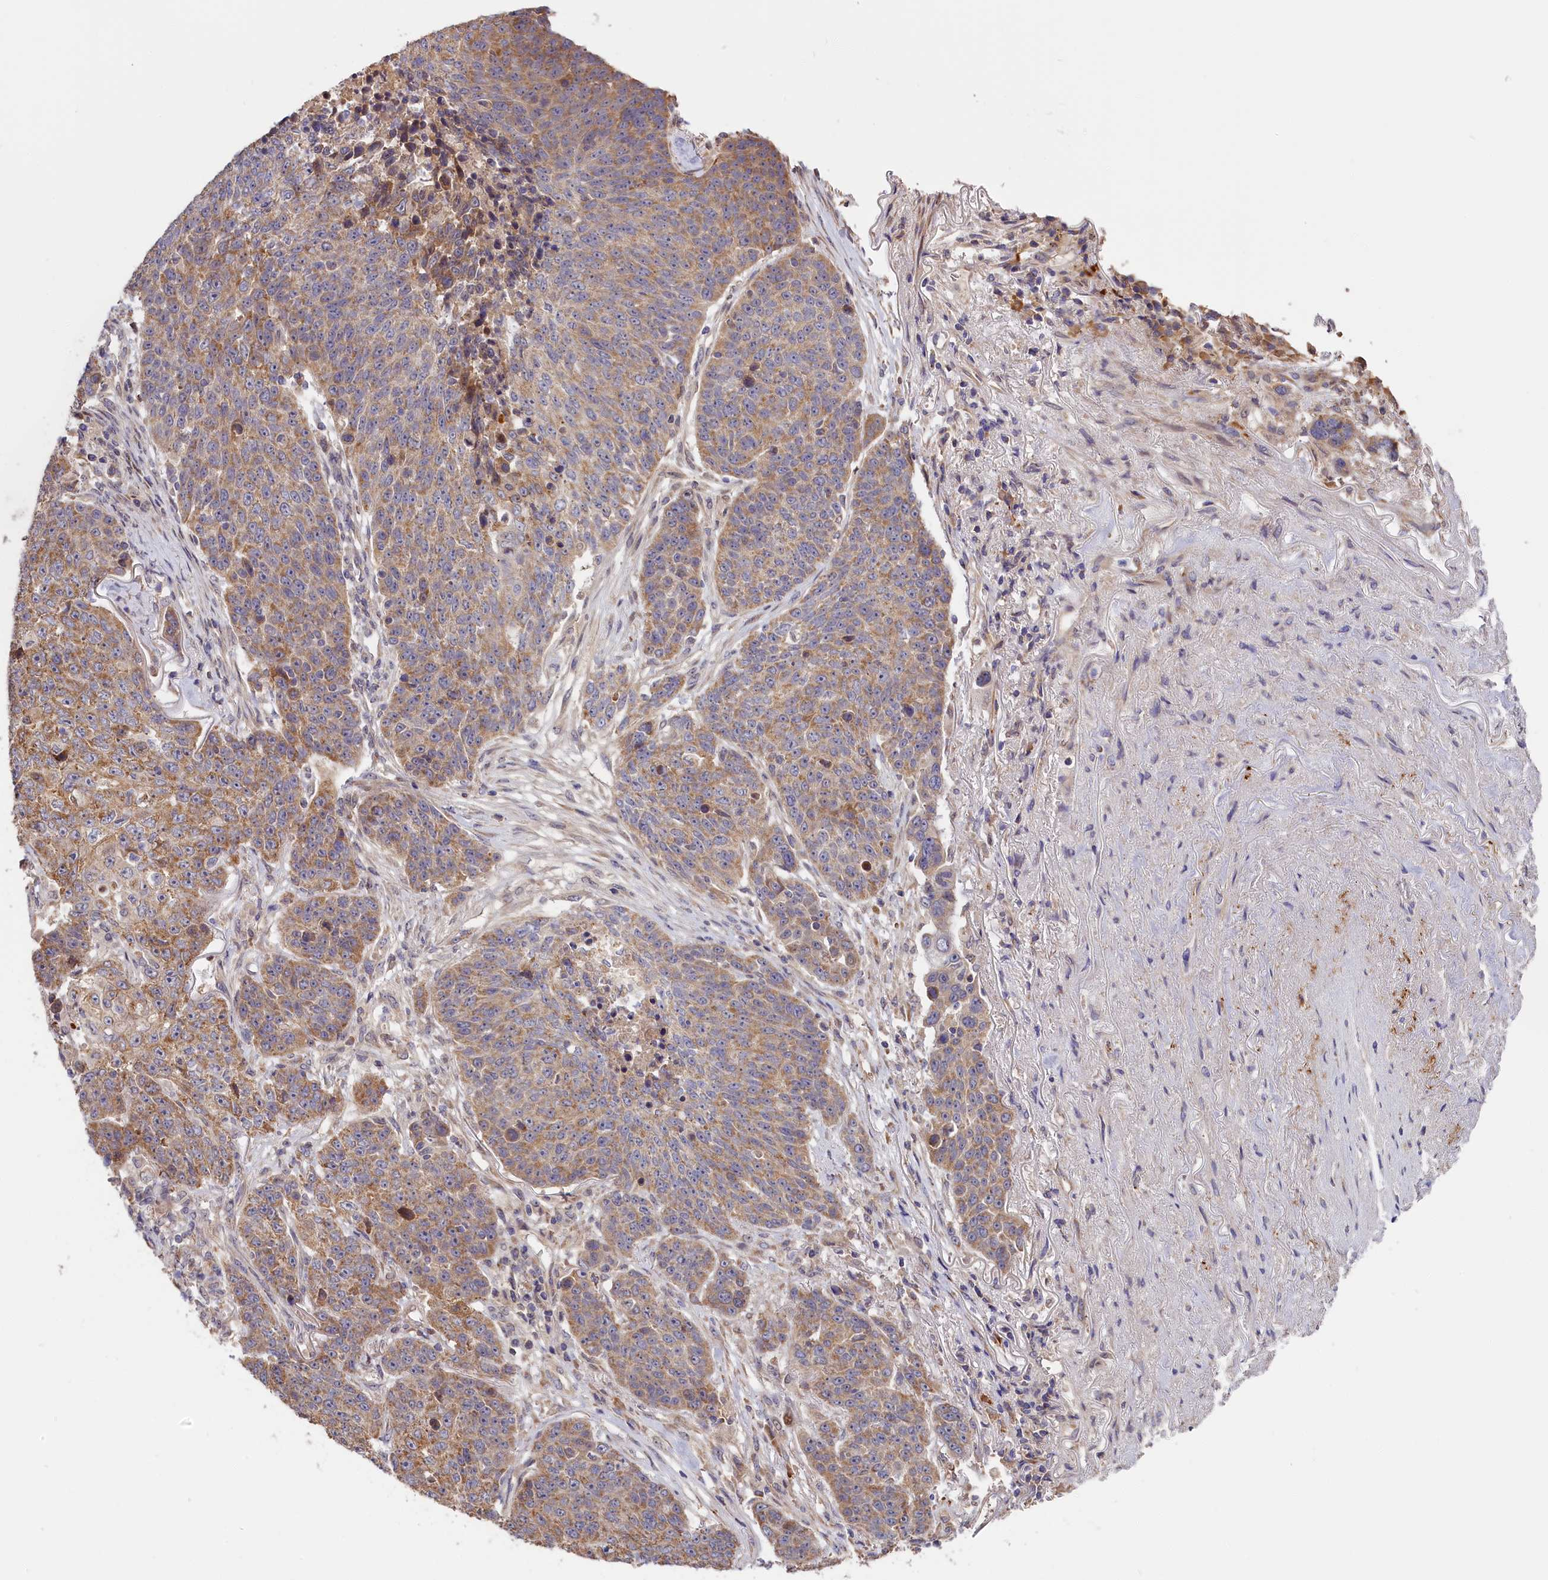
{"staining": {"intensity": "moderate", "quantity": ">75%", "location": "cytoplasmic/membranous"}, "tissue": "lung cancer", "cell_type": "Tumor cells", "image_type": "cancer", "snomed": [{"axis": "morphology", "description": "Normal tissue, NOS"}, {"axis": "morphology", "description": "Squamous cell carcinoma, NOS"}, {"axis": "topography", "description": "Lymph node"}, {"axis": "topography", "description": "Lung"}], "caption": "Squamous cell carcinoma (lung) stained with a brown dye demonstrates moderate cytoplasmic/membranous positive staining in about >75% of tumor cells.", "gene": "CEP44", "patient": {"sex": "male", "age": 66}}